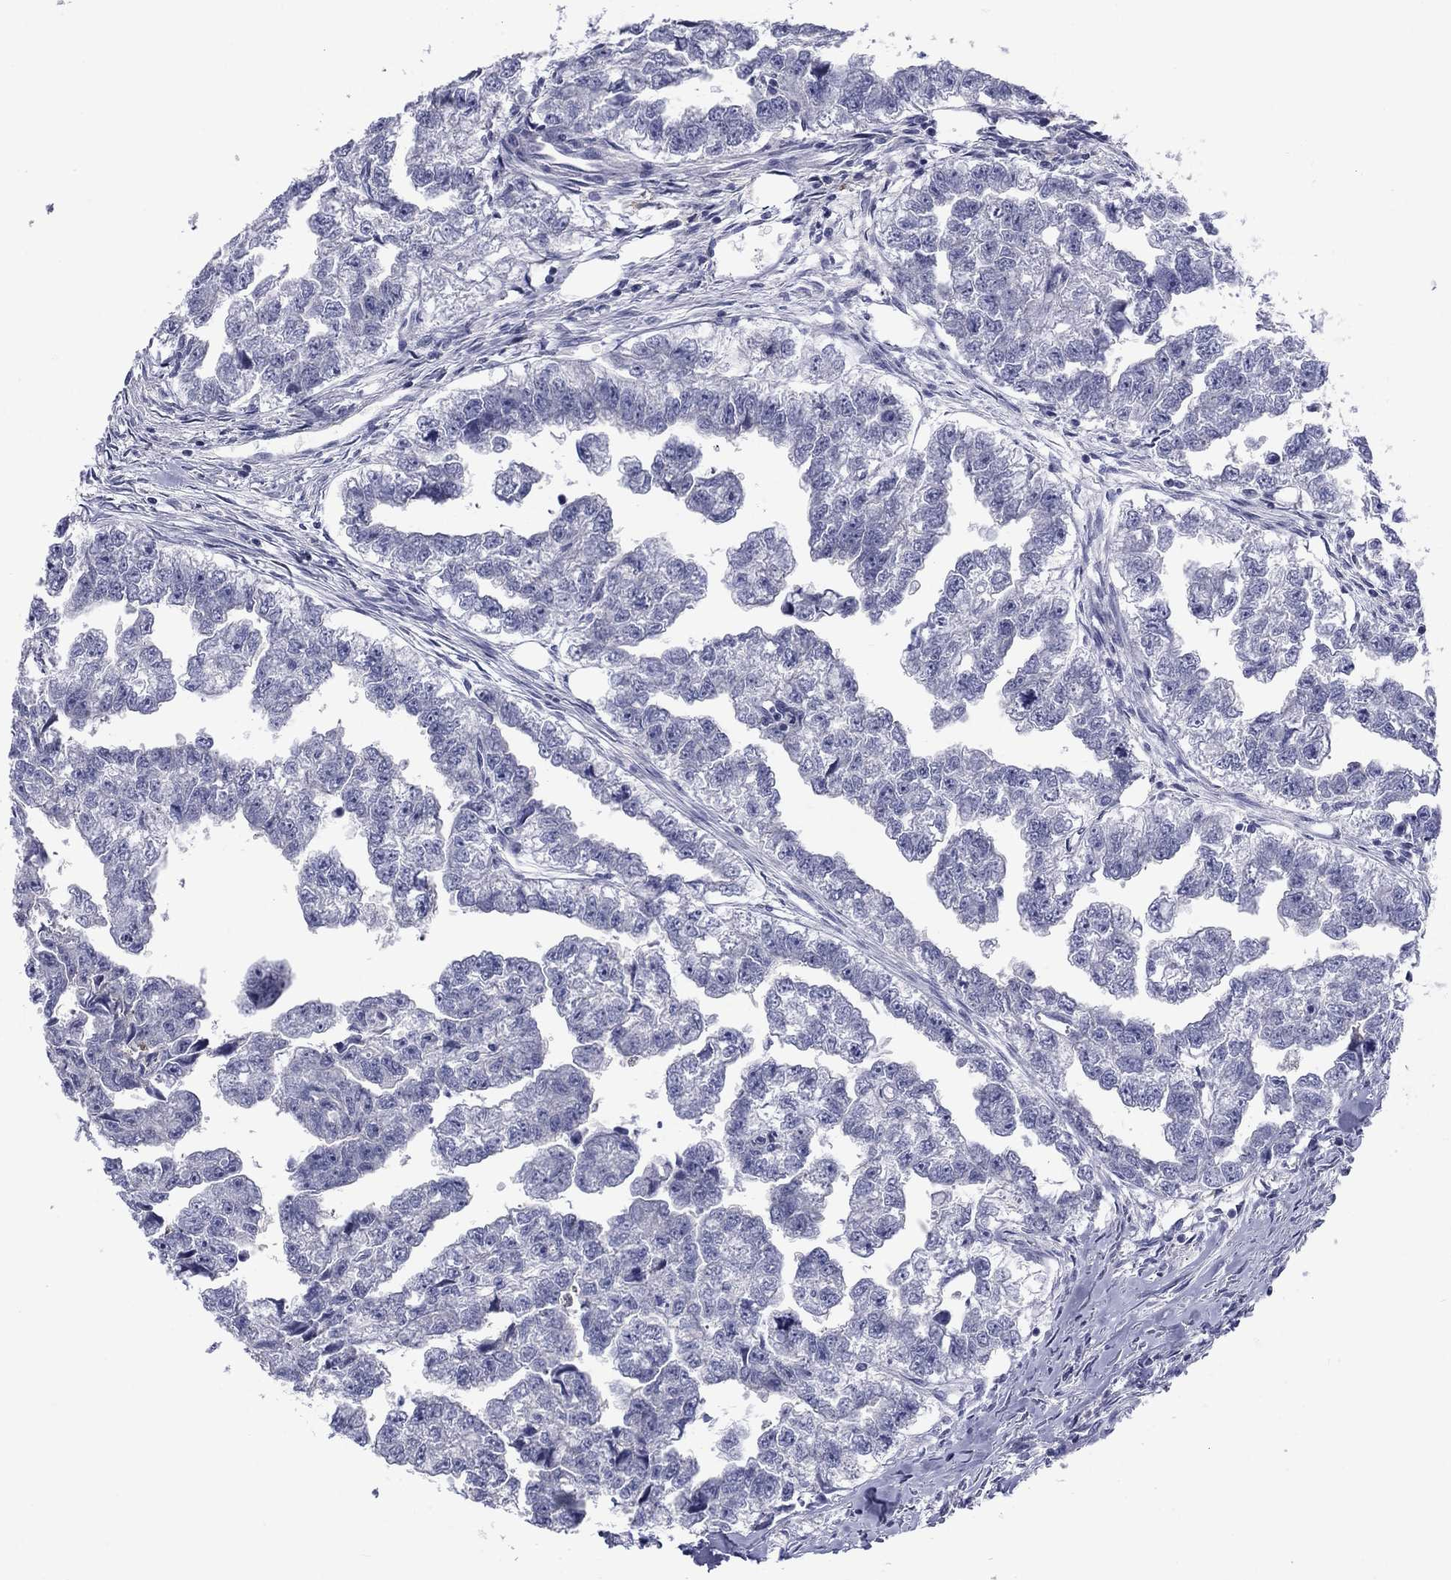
{"staining": {"intensity": "negative", "quantity": "none", "location": "none"}, "tissue": "testis cancer", "cell_type": "Tumor cells", "image_type": "cancer", "snomed": [{"axis": "morphology", "description": "Carcinoma, Embryonal, NOS"}, {"axis": "morphology", "description": "Teratoma, malignant, NOS"}, {"axis": "topography", "description": "Testis"}], "caption": "Immunohistochemistry (IHC) of testis malignant teratoma shows no positivity in tumor cells.", "gene": "CACNA1A", "patient": {"sex": "male", "age": 44}}